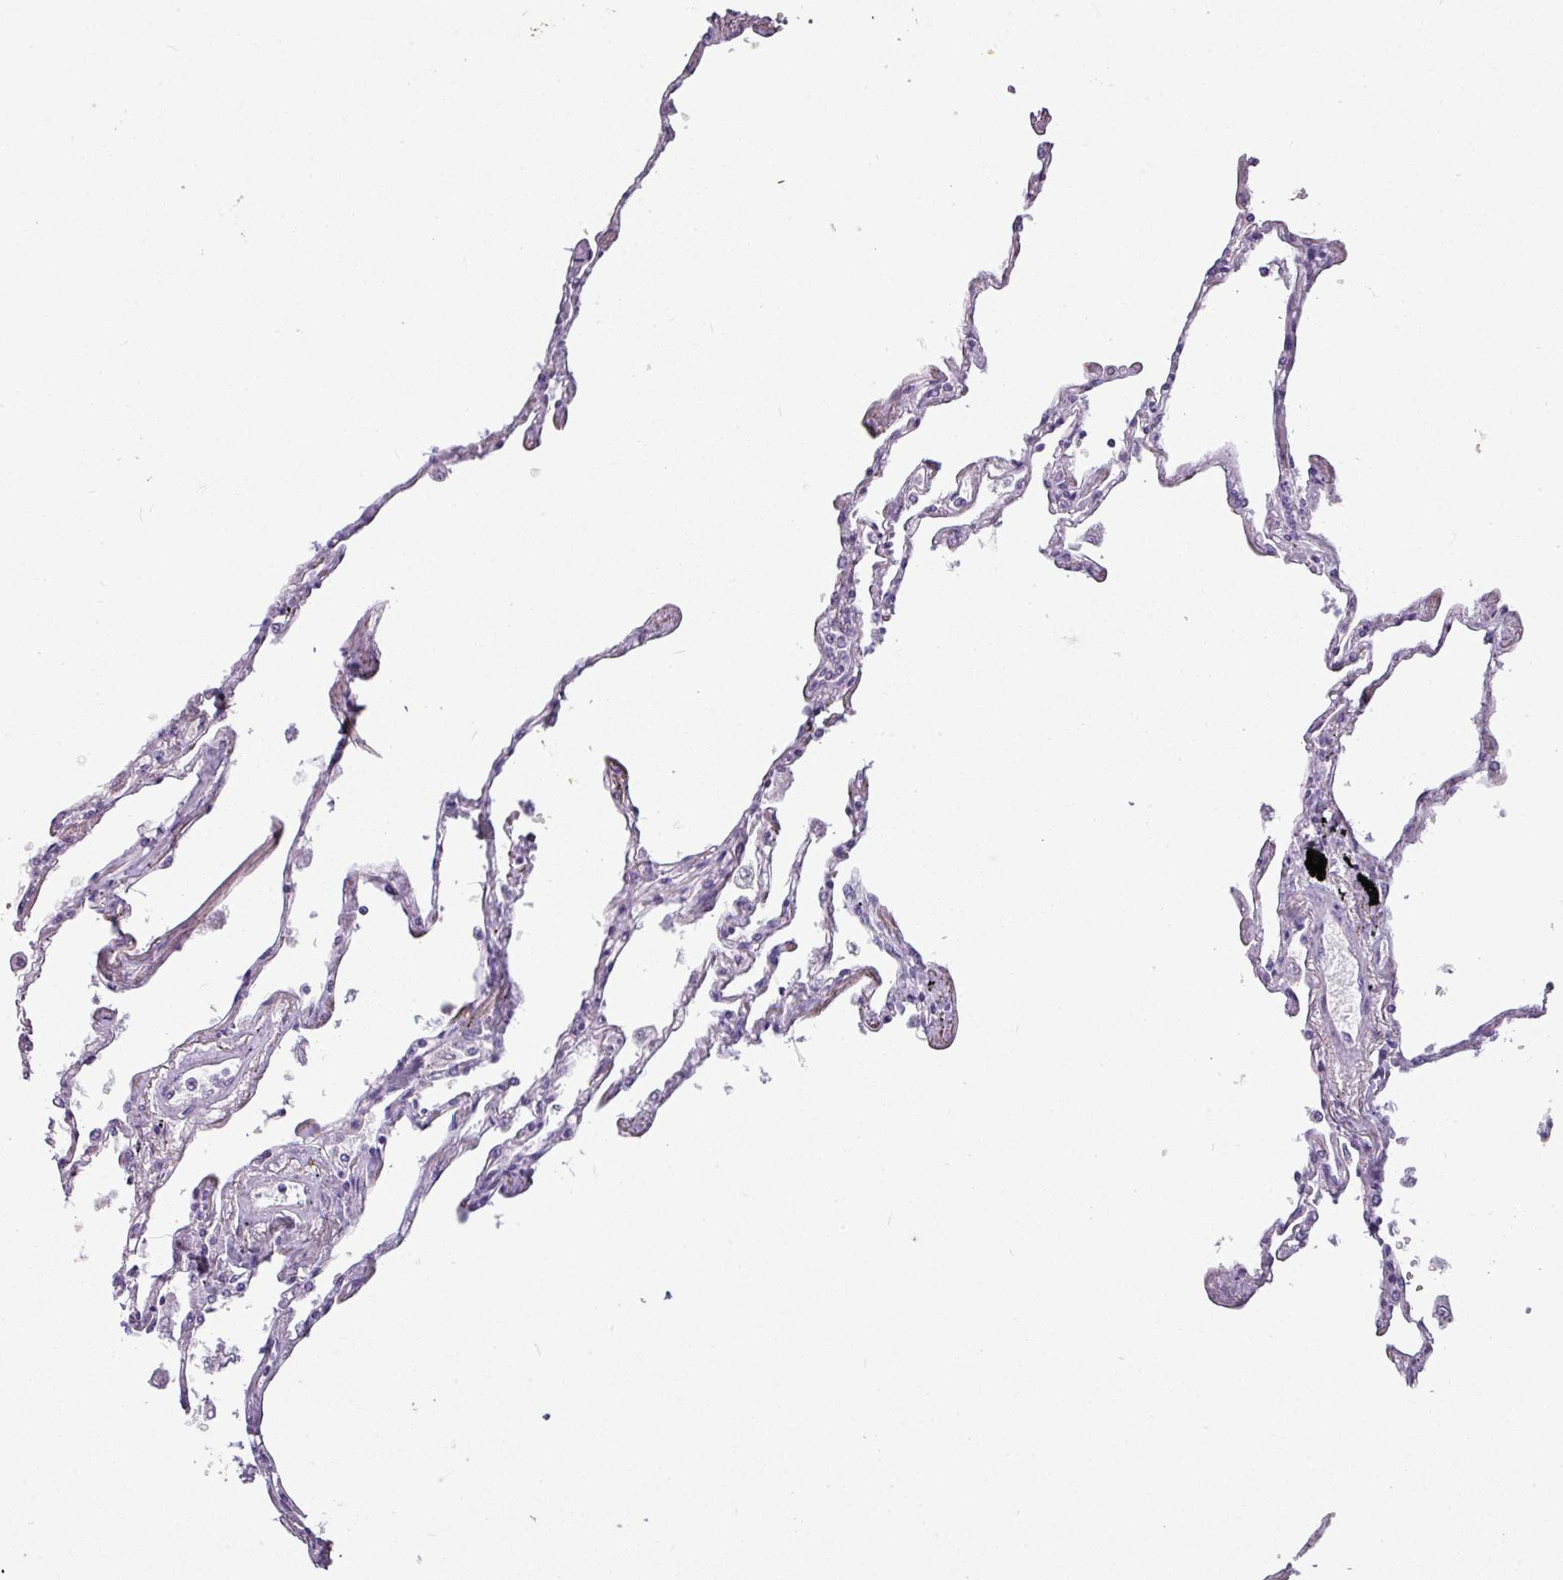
{"staining": {"intensity": "negative", "quantity": "none", "location": "none"}, "tissue": "lung", "cell_type": "Alveolar cells", "image_type": "normal", "snomed": [{"axis": "morphology", "description": "Normal tissue, NOS"}, {"axis": "topography", "description": "Lung"}], "caption": "This image is of benign lung stained with immunohistochemistry (IHC) to label a protein in brown with the nuclei are counter-stained blue. There is no expression in alveolar cells.", "gene": "TMEM91", "patient": {"sex": "female", "age": 67}}